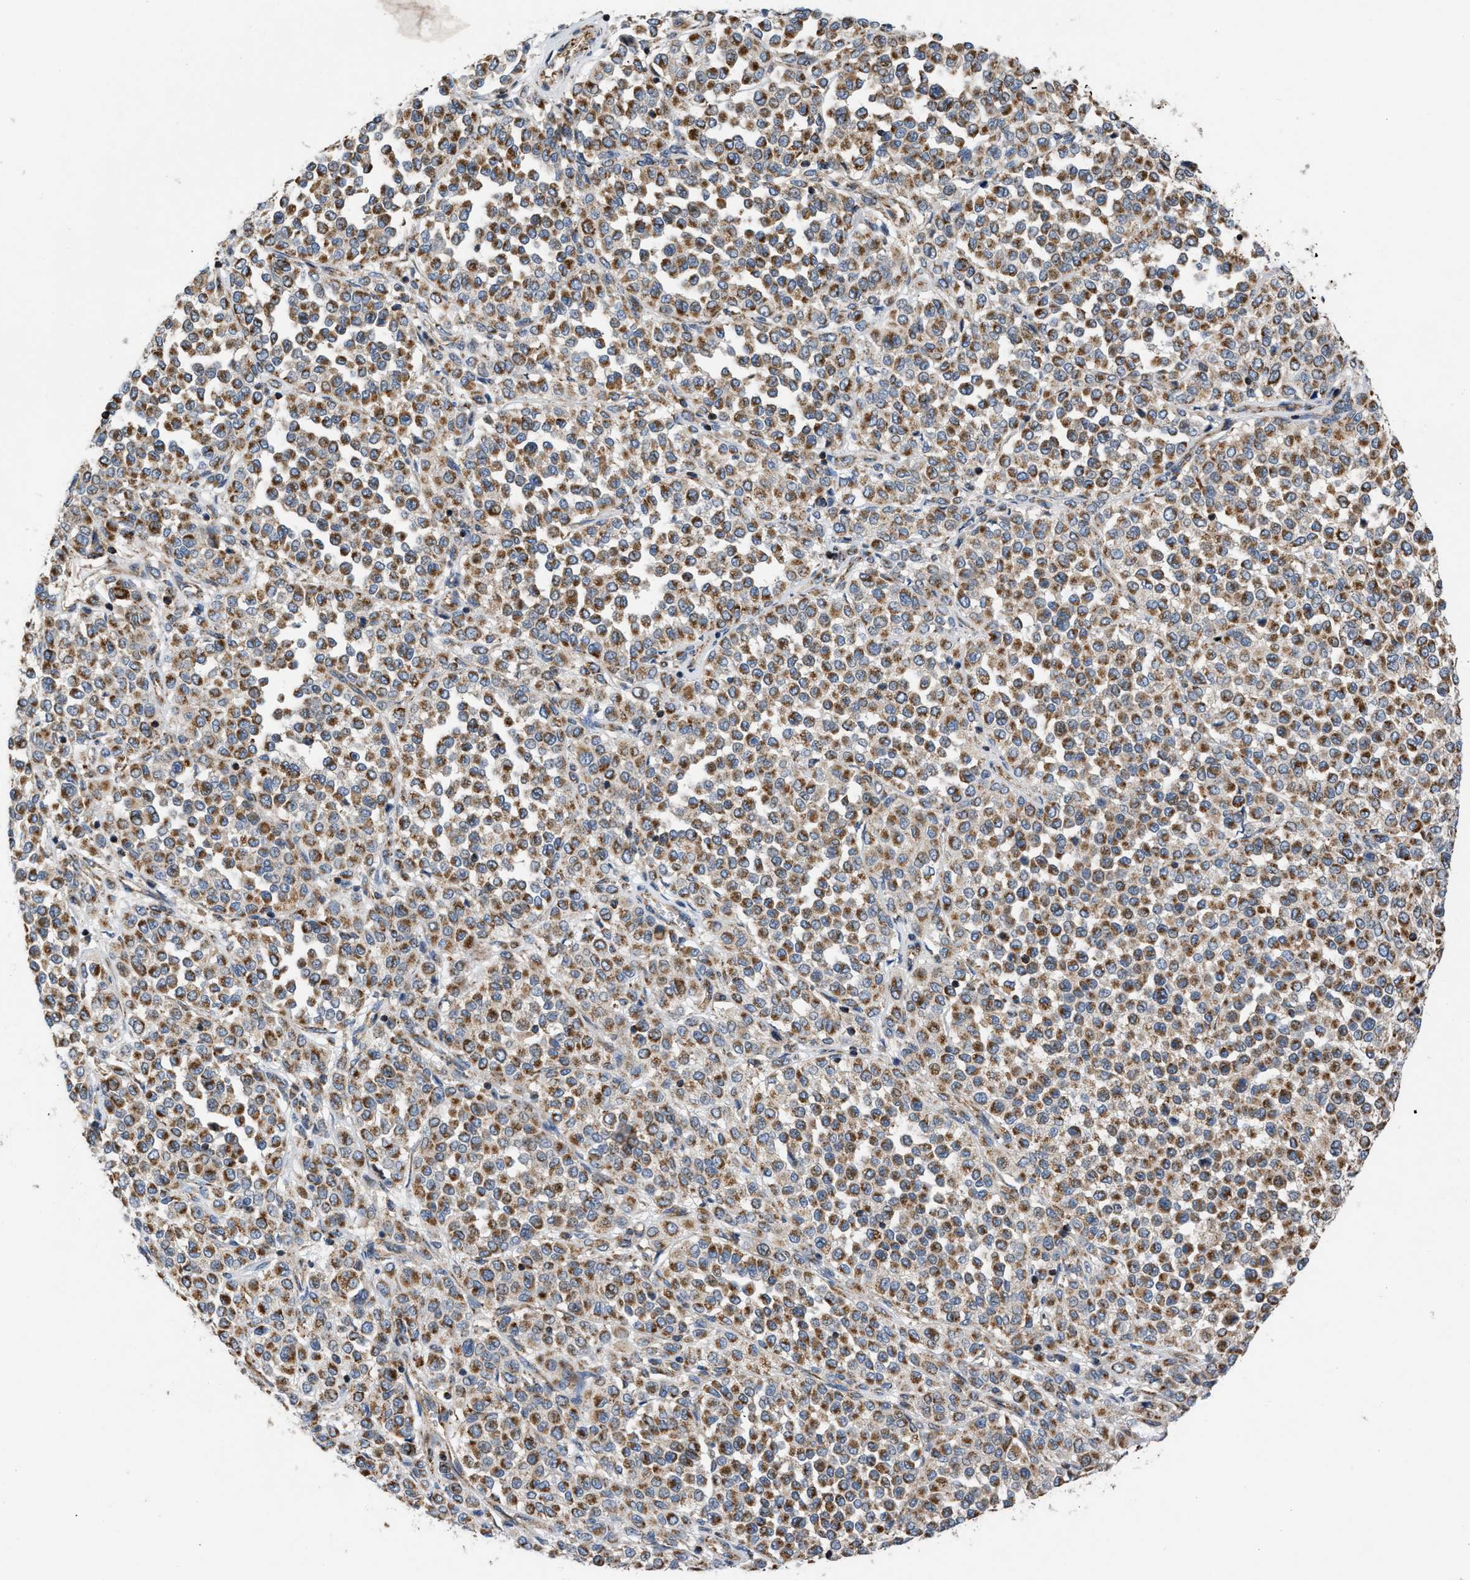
{"staining": {"intensity": "moderate", "quantity": ">75%", "location": "cytoplasmic/membranous"}, "tissue": "melanoma", "cell_type": "Tumor cells", "image_type": "cancer", "snomed": [{"axis": "morphology", "description": "Malignant melanoma, Metastatic site"}, {"axis": "topography", "description": "Pancreas"}], "caption": "Immunohistochemistry of melanoma exhibits medium levels of moderate cytoplasmic/membranous positivity in approximately >75% of tumor cells.", "gene": "OPTN", "patient": {"sex": "female", "age": 30}}